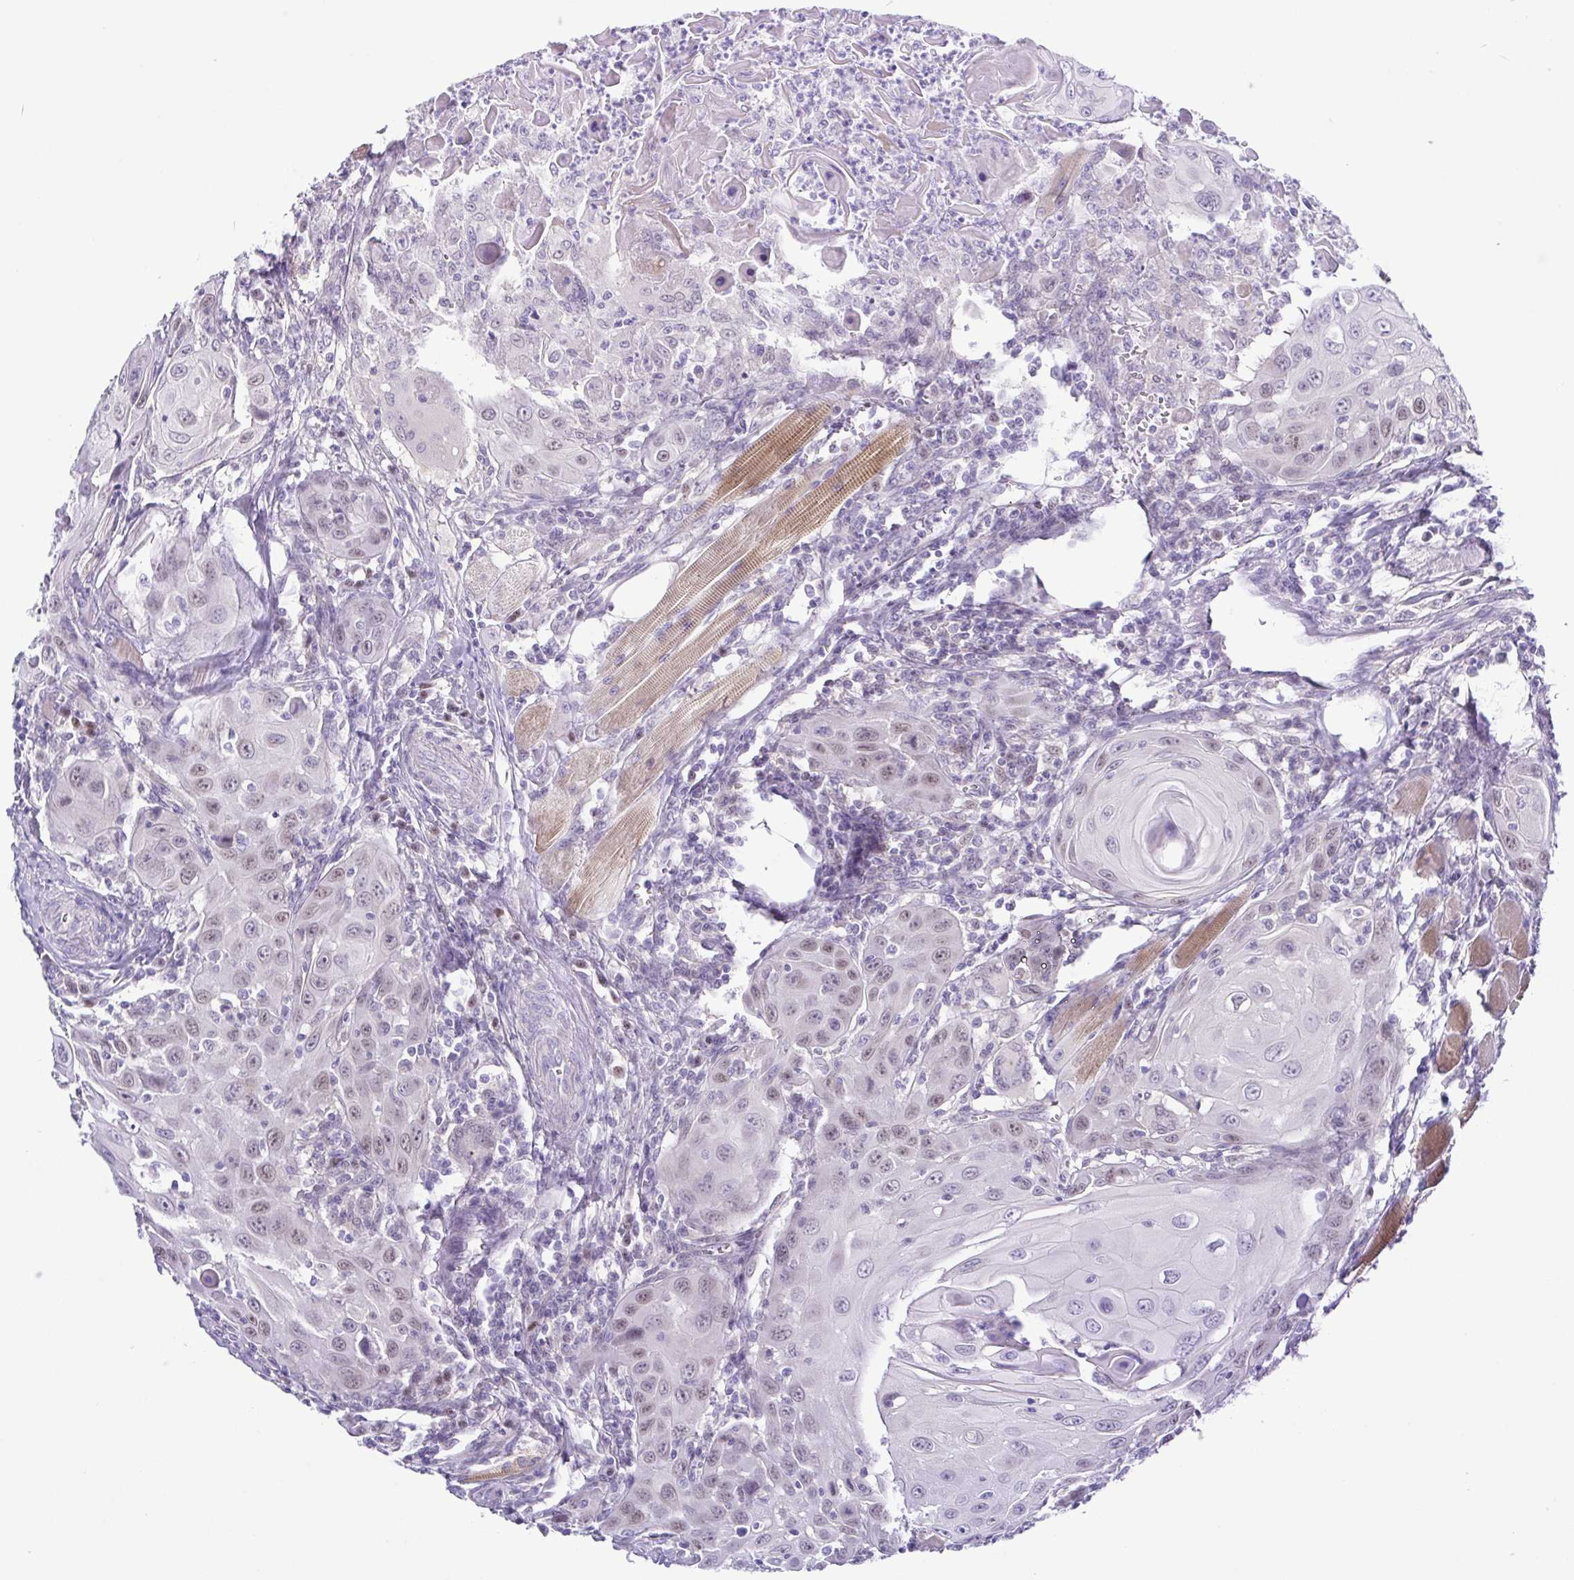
{"staining": {"intensity": "weak", "quantity": "<25%", "location": "nuclear"}, "tissue": "head and neck cancer", "cell_type": "Tumor cells", "image_type": "cancer", "snomed": [{"axis": "morphology", "description": "Squamous cell carcinoma, NOS"}, {"axis": "topography", "description": "Head-Neck"}], "caption": "Immunohistochemistry (IHC) of head and neck squamous cell carcinoma reveals no staining in tumor cells.", "gene": "UBE2Q1", "patient": {"sex": "female", "age": 80}}